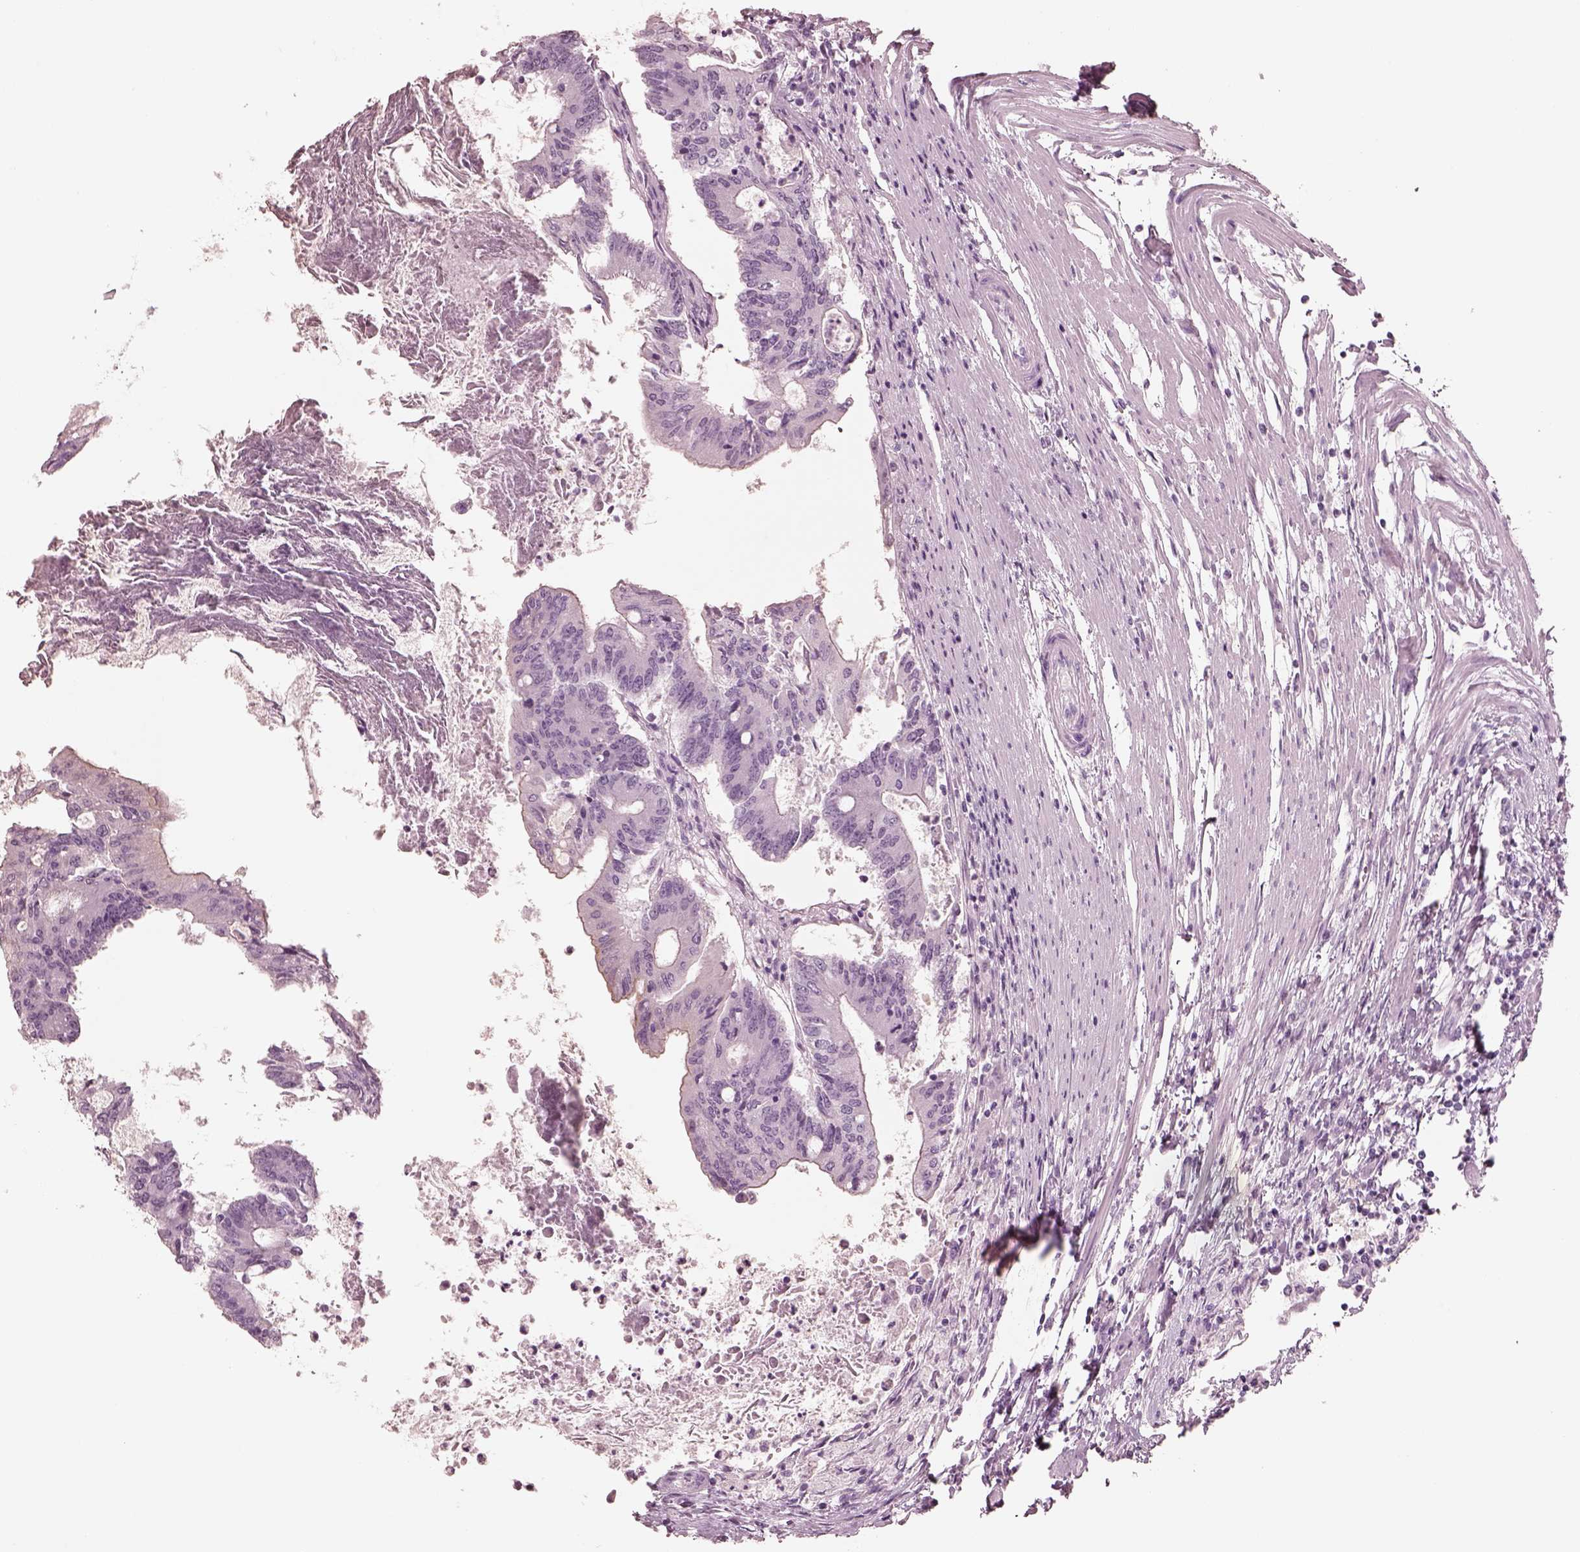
{"staining": {"intensity": "negative", "quantity": "none", "location": "none"}, "tissue": "colorectal cancer", "cell_type": "Tumor cells", "image_type": "cancer", "snomed": [{"axis": "morphology", "description": "Adenocarcinoma, NOS"}, {"axis": "topography", "description": "Colon"}], "caption": "A high-resolution micrograph shows IHC staining of adenocarcinoma (colorectal), which reveals no significant expression in tumor cells.", "gene": "PON3", "patient": {"sex": "female", "age": 70}}